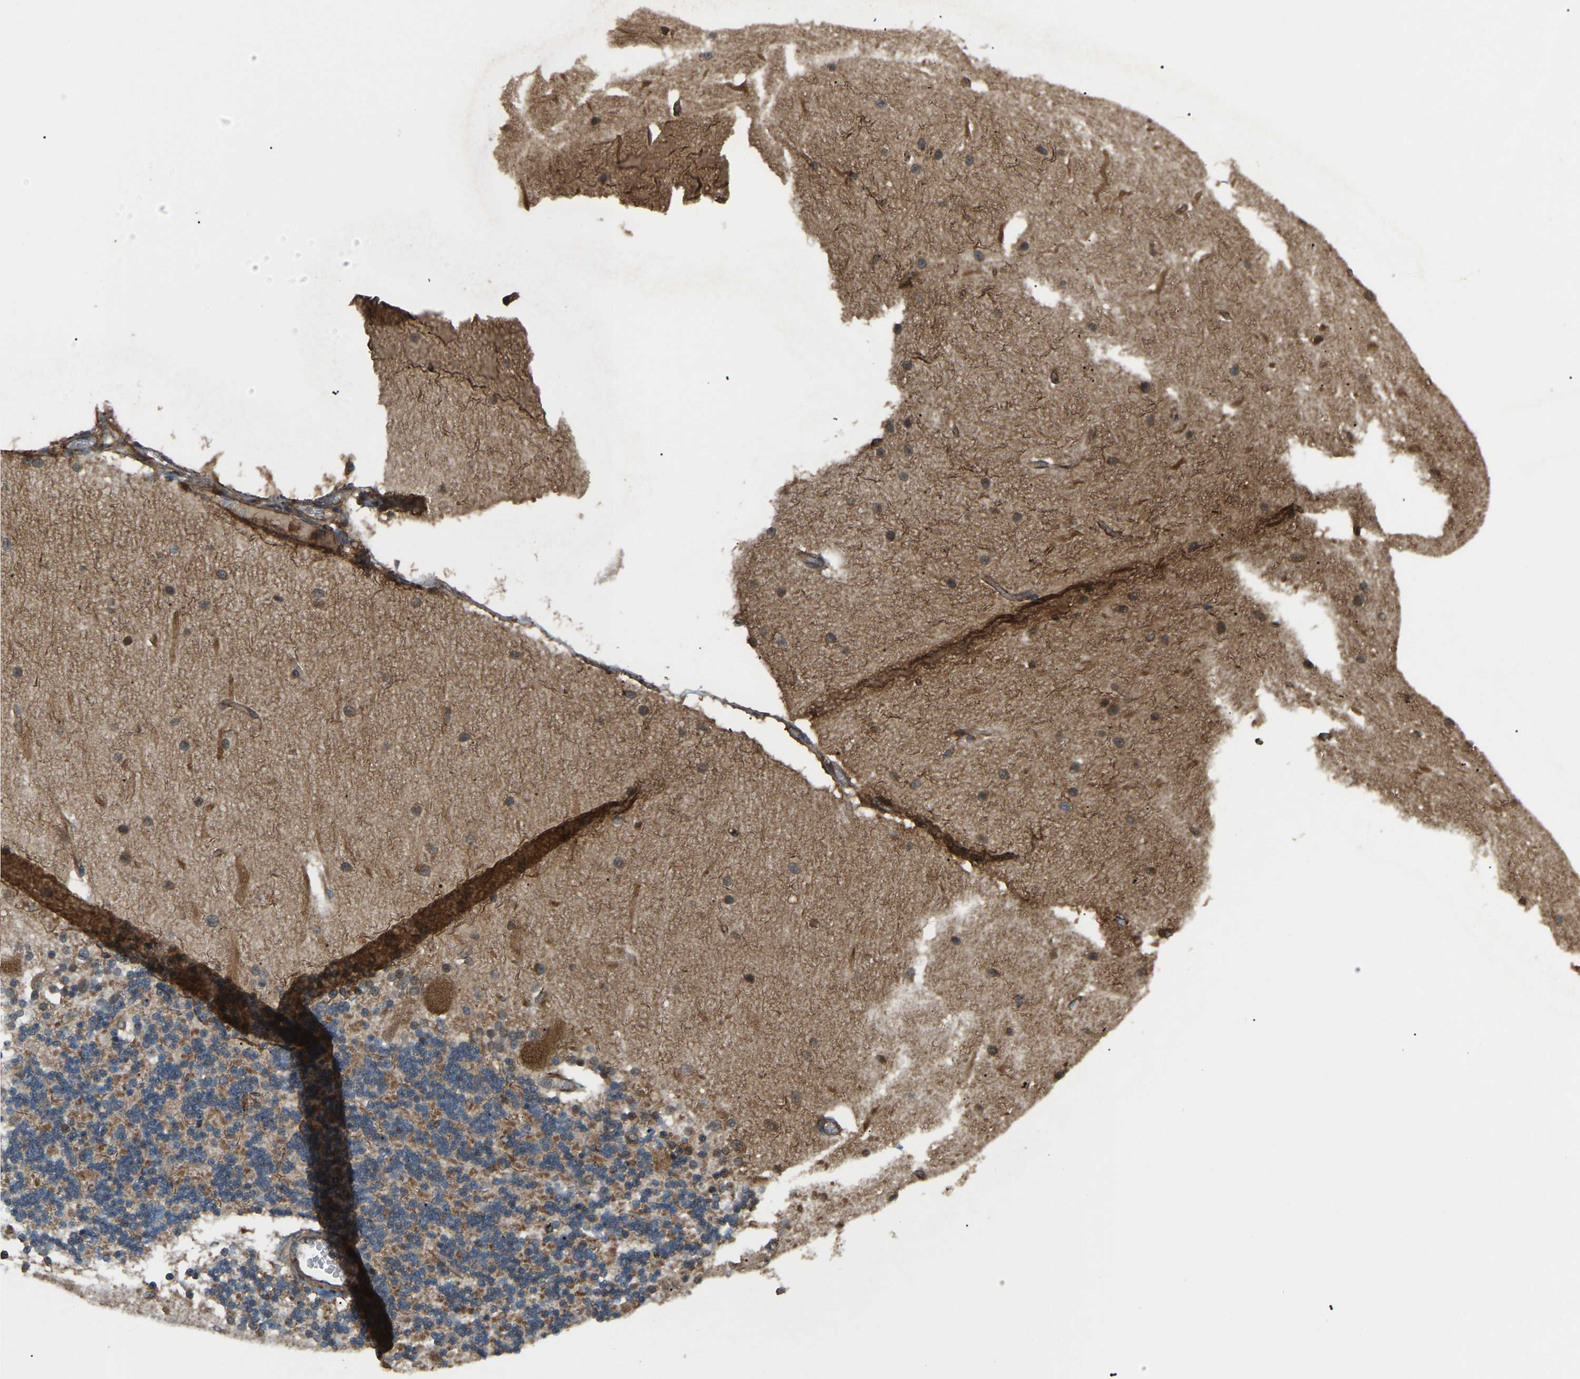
{"staining": {"intensity": "strong", "quantity": "25%-75%", "location": "cytoplasmic/membranous"}, "tissue": "cerebellum", "cell_type": "Cells in granular layer", "image_type": "normal", "snomed": [{"axis": "morphology", "description": "Normal tissue, NOS"}, {"axis": "topography", "description": "Cerebellum"}], "caption": "Immunohistochemical staining of unremarkable human cerebellum exhibits 25%-75% levels of strong cytoplasmic/membranous protein staining in approximately 25%-75% of cells in granular layer. Nuclei are stained in blue.", "gene": "PICALM", "patient": {"sex": "female", "age": 54}}